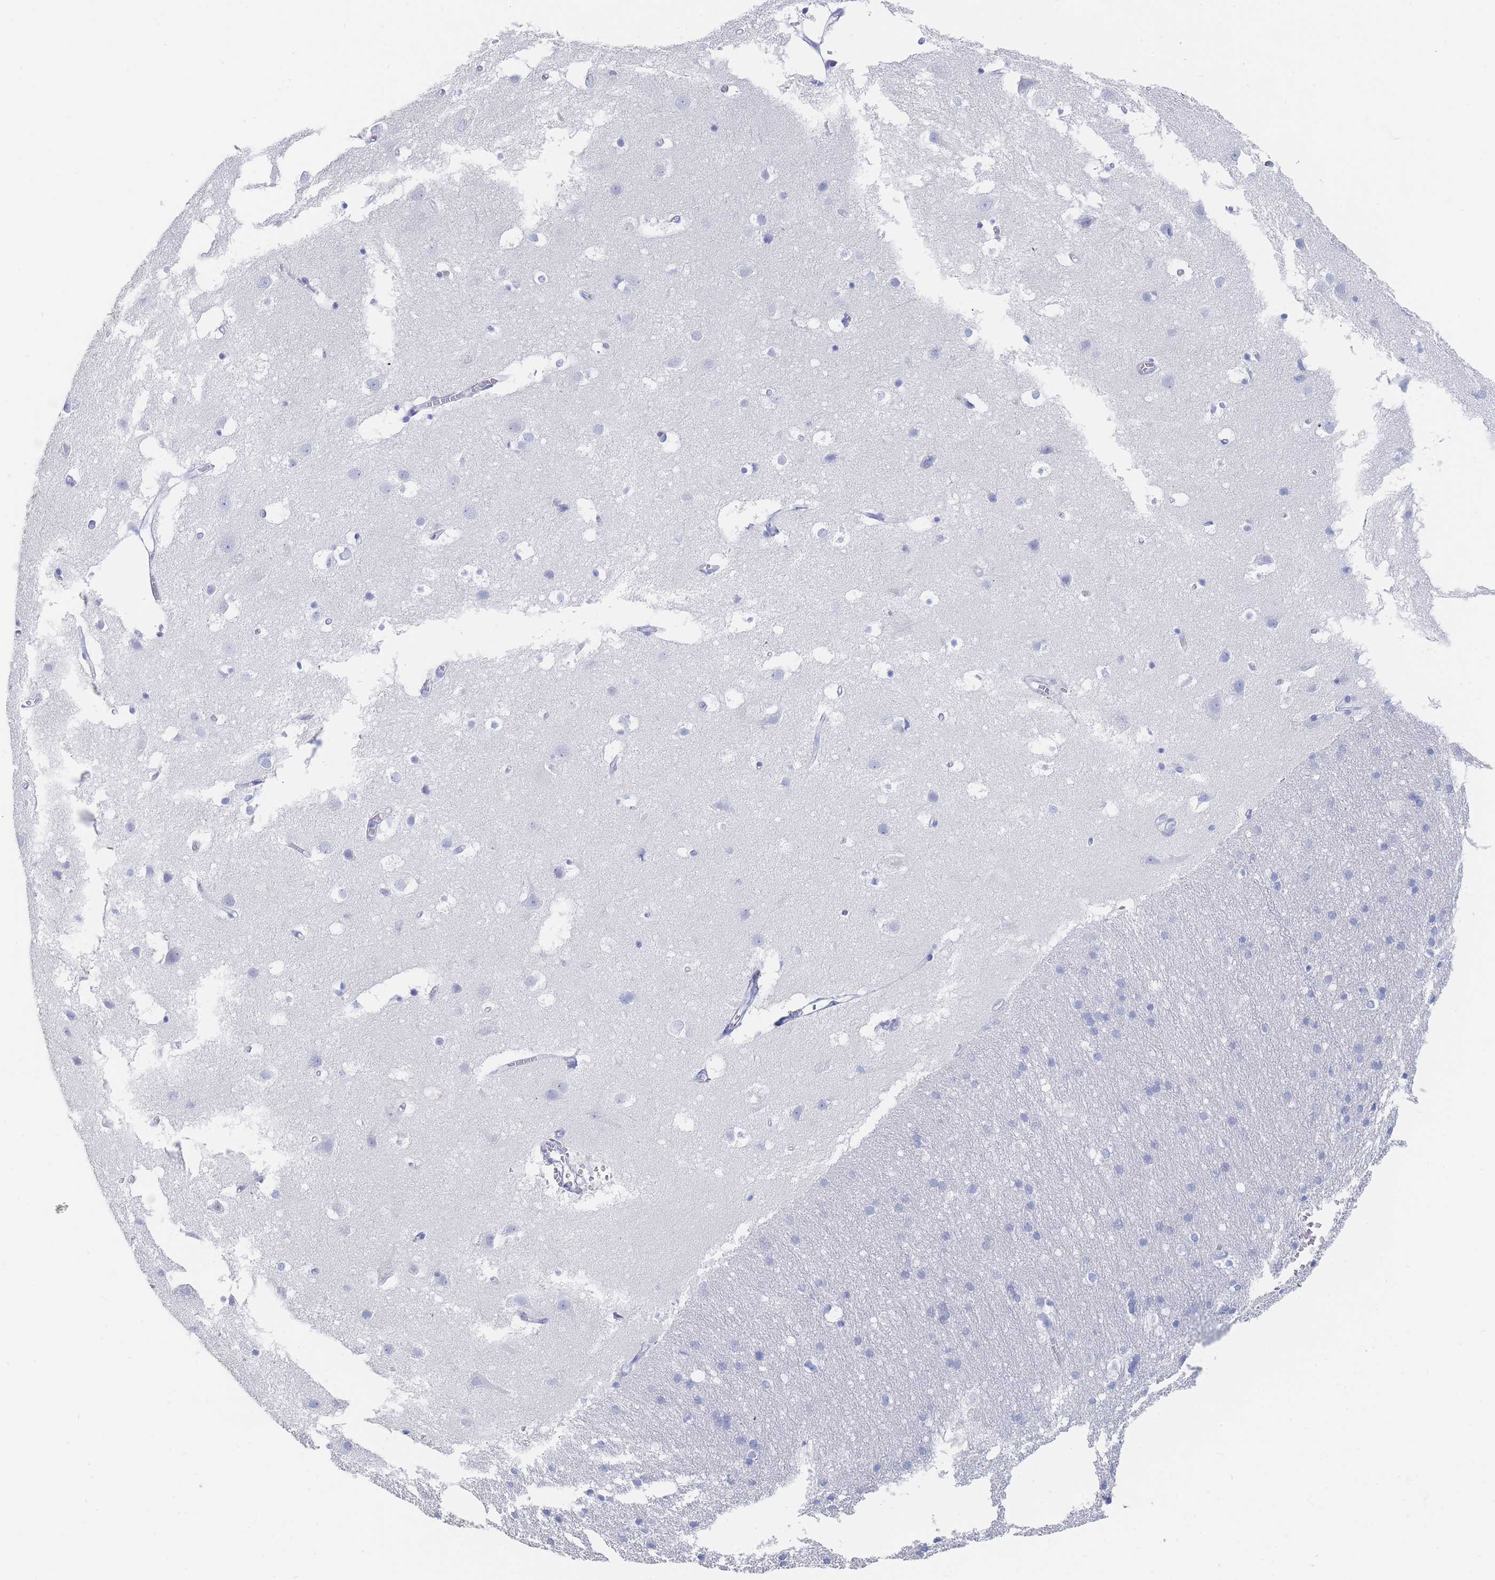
{"staining": {"intensity": "negative", "quantity": "none", "location": "none"}, "tissue": "cerebral cortex", "cell_type": "Endothelial cells", "image_type": "normal", "snomed": [{"axis": "morphology", "description": "Normal tissue, NOS"}, {"axis": "topography", "description": "Cerebral cortex"}], "caption": "This image is of normal cerebral cortex stained with IHC to label a protein in brown with the nuclei are counter-stained blue. There is no positivity in endothelial cells.", "gene": "SLC25A35", "patient": {"sex": "male", "age": 54}}